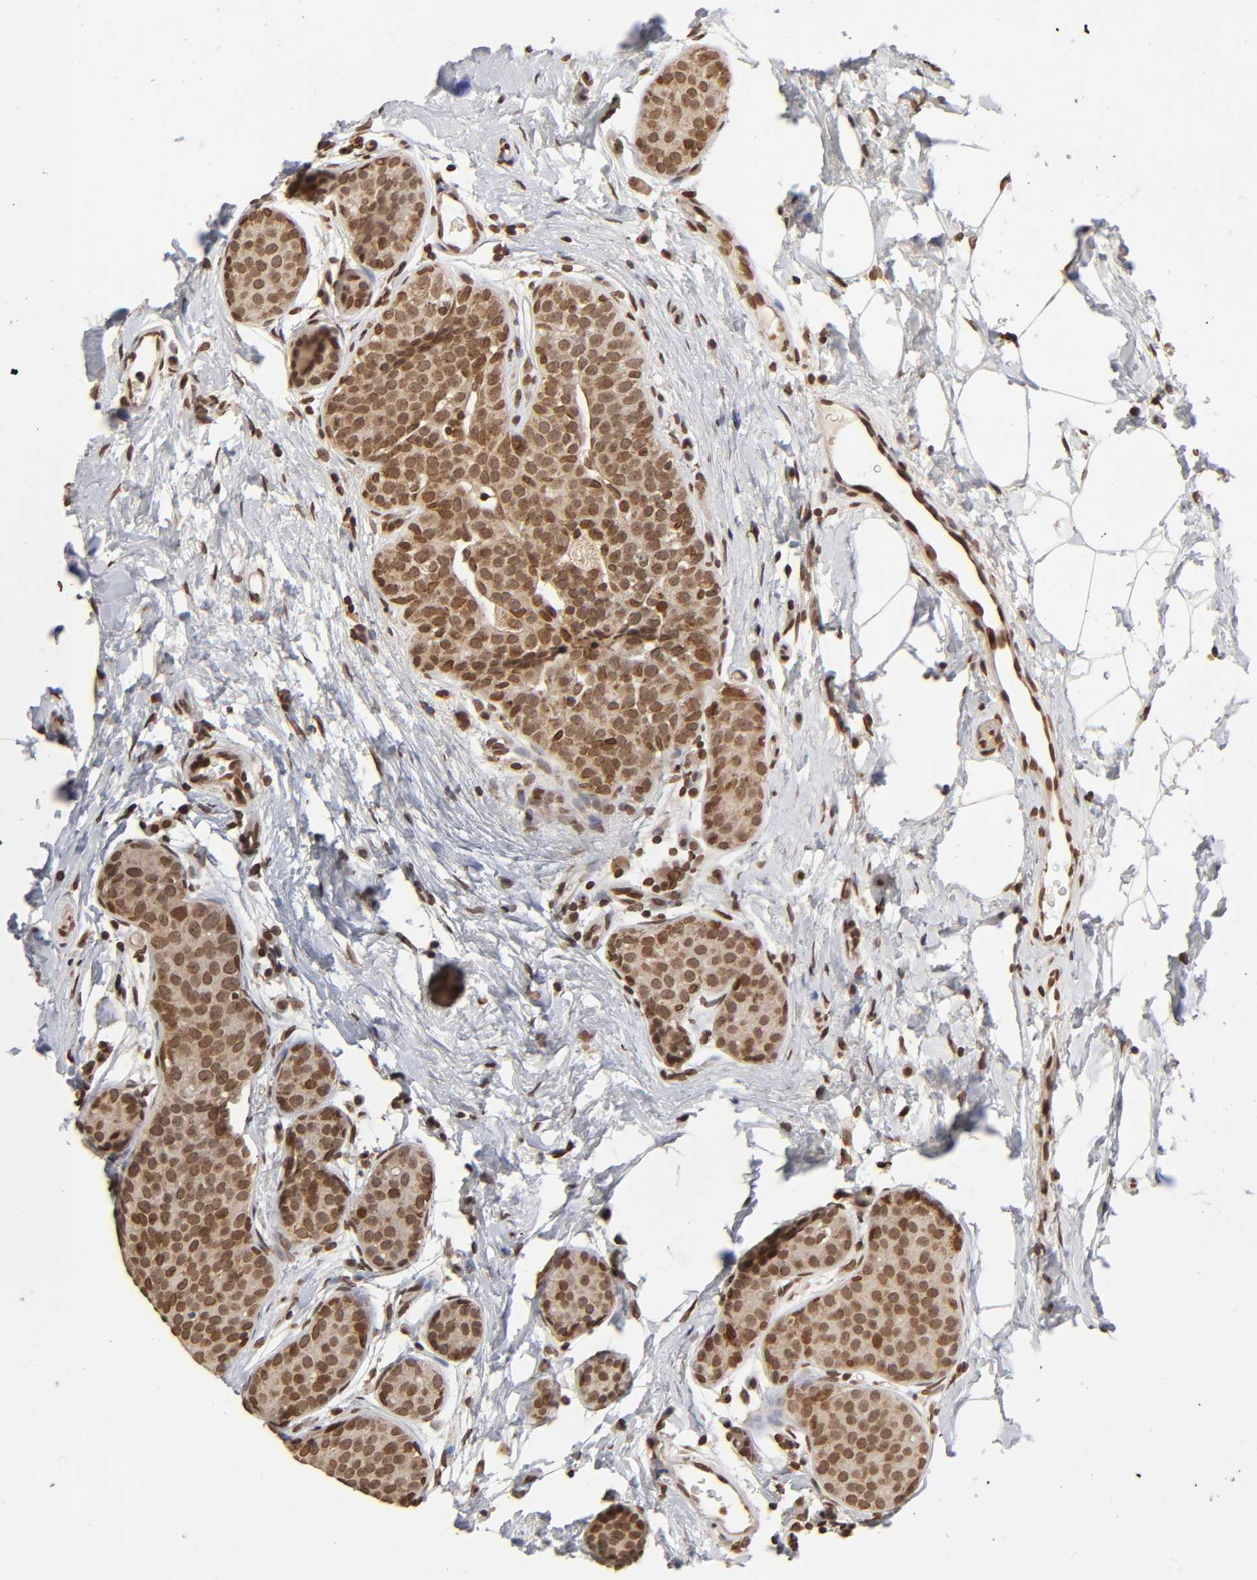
{"staining": {"intensity": "moderate", "quantity": ">75%", "location": "cytoplasmic/membranous,nuclear"}, "tissue": "breast cancer", "cell_type": "Tumor cells", "image_type": "cancer", "snomed": [{"axis": "morphology", "description": "Lobular carcinoma, in situ"}, {"axis": "morphology", "description": "Lobular carcinoma"}, {"axis": "topography", "description": "Breast"}], "caption": "A brown stain shows moderate cytoplasmic/membranous and nuclear expression of a protein in lobular carcinoma (breast) tumor cells.", "gene": "MLLT6", "patient": {"sex": "female", "age": 41}}